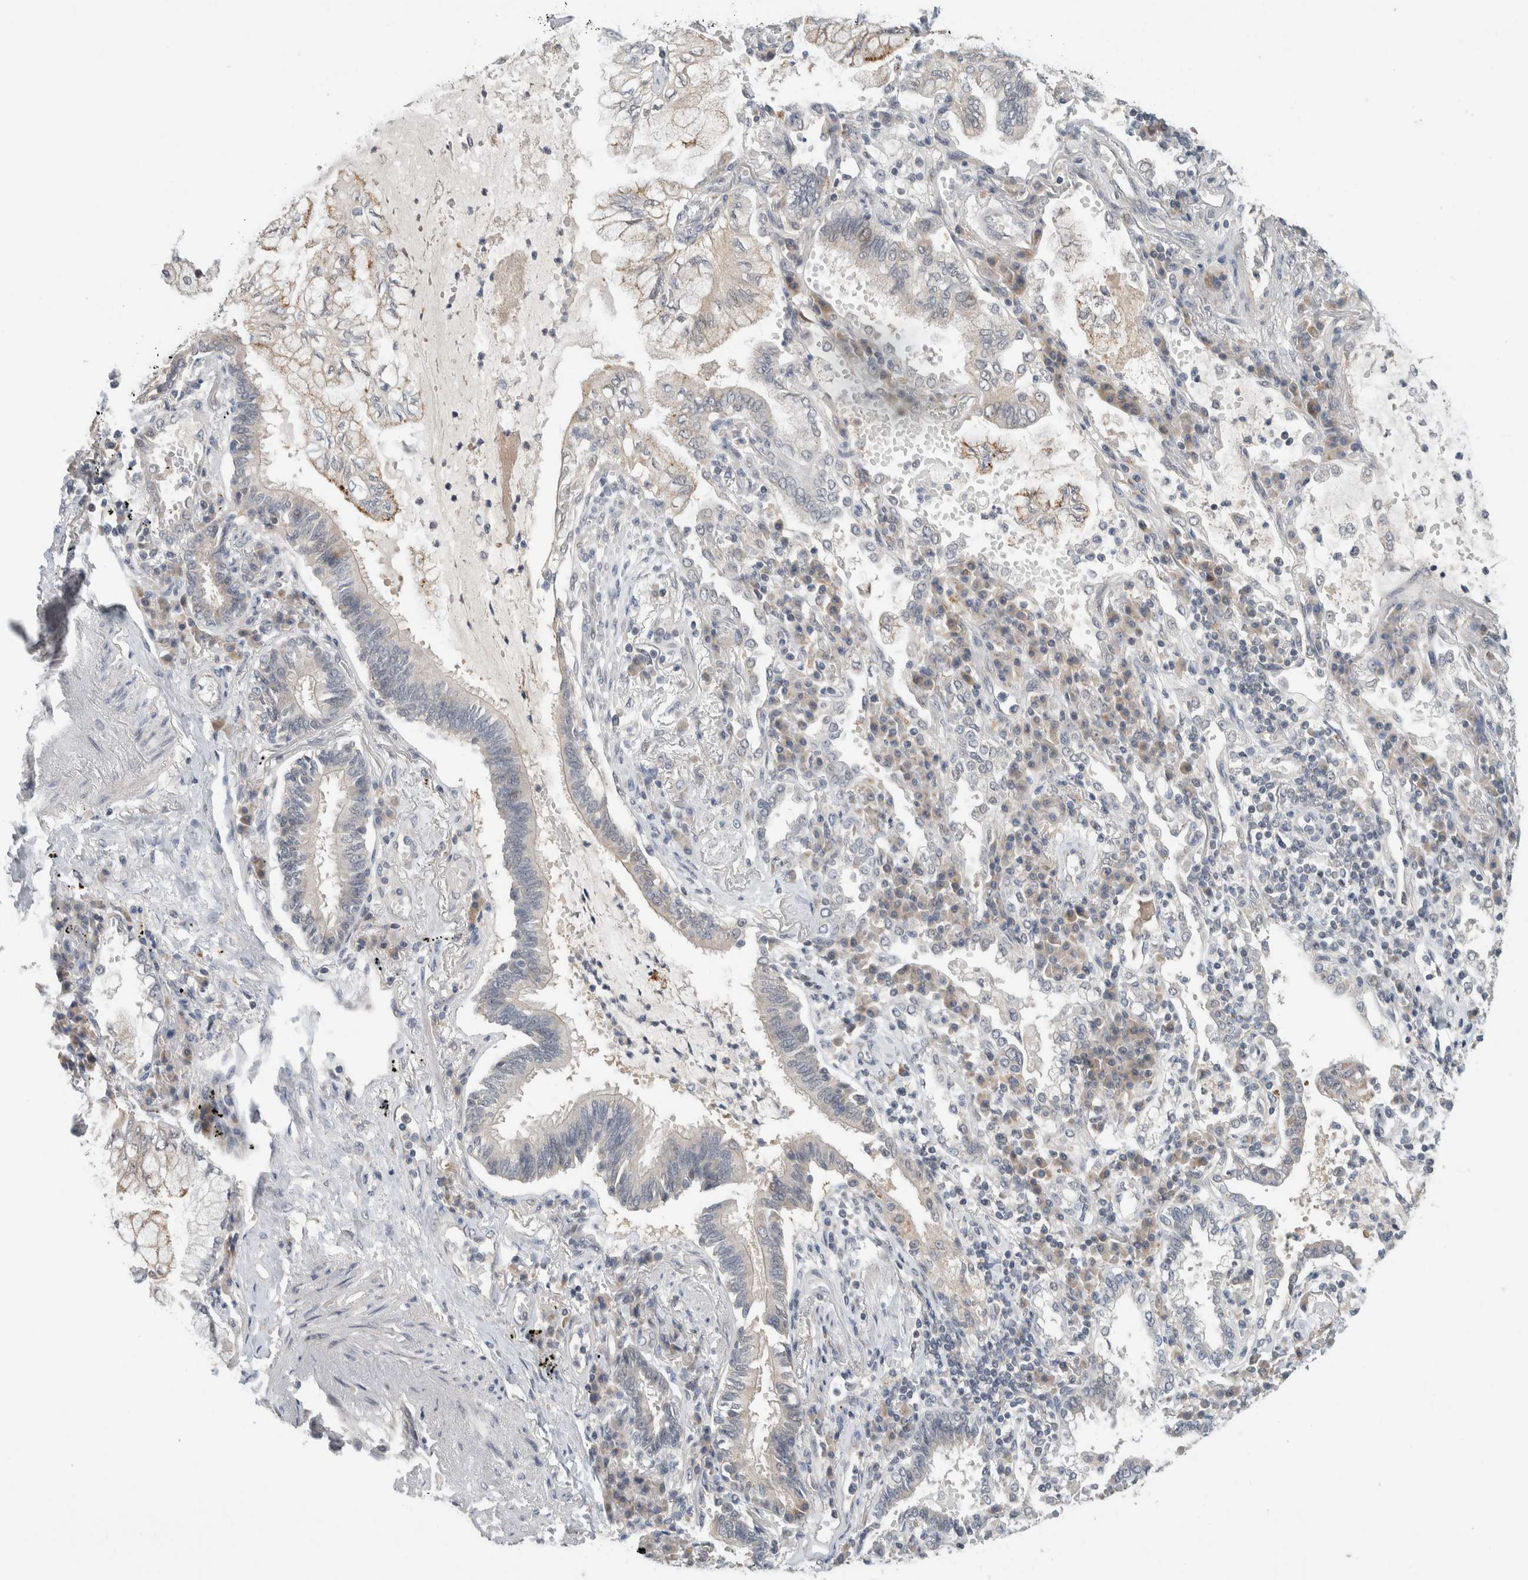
{"staining": {"intensity": "weak", "quantity": "25%-75%", "location": "cytoplasmic/membranous"}, "tissue": "lung cancer", "cell_type": "Tumor cells", "image_type": "cancer", "snomed": [{"axis": "morphology", "description": "Adenocarcinoma, NOS"}, {"axis": "topography", "description": "Lung"}], "caption": "The image exhibits staining of lung cancer, revealing weak cytoplasmic/membranous protein expression (brown color) within tumor cells.", "gene": "SHPK", "patient": {"sex": "female", "age": 70}}